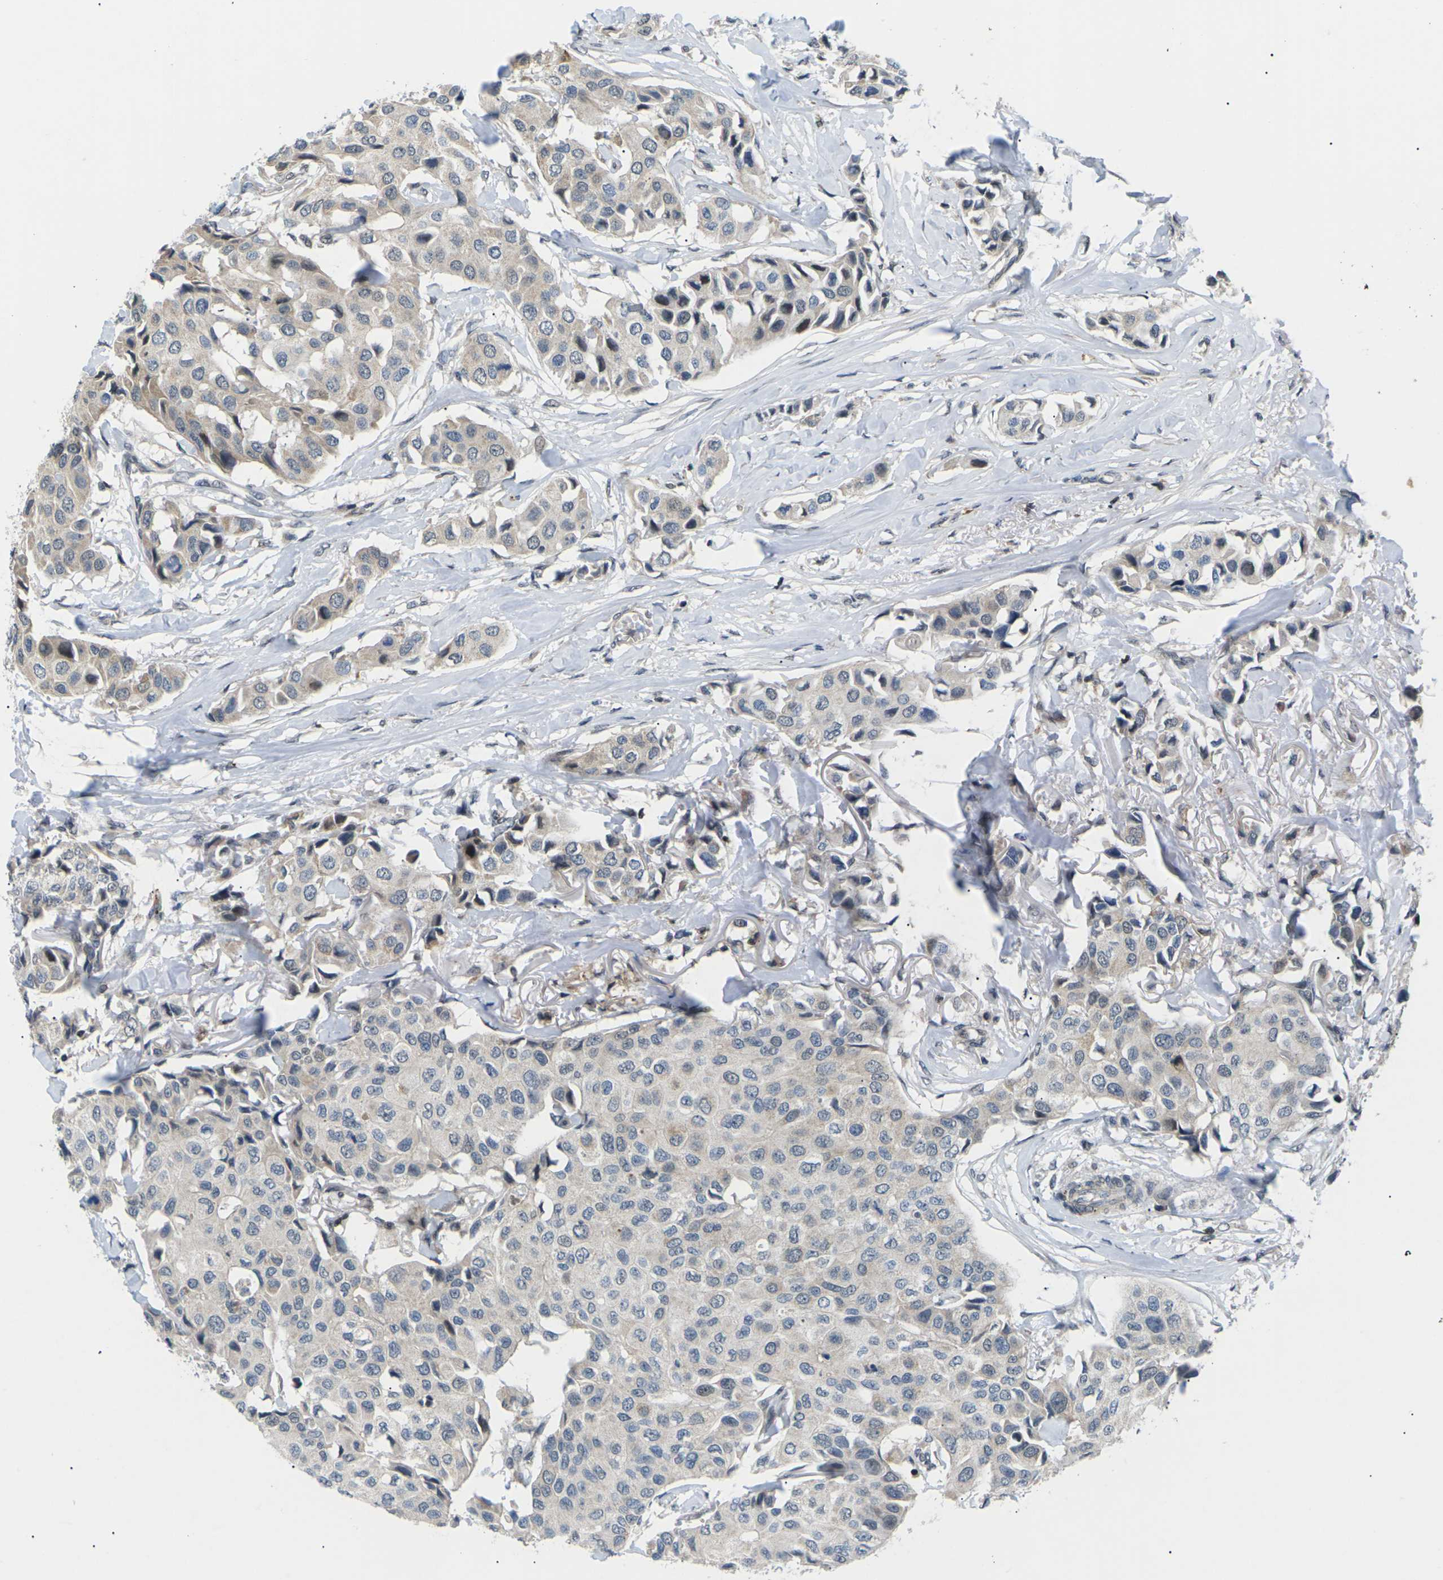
{"staining": {"intensity": "negative", "quantity": "none", "location": "none"}, "tissue": "breast cancer", "cell_type": "Tumor cells", "image_type": "cancer", "snomed": [{"axis": "morphology", "description": "Duct carcinoma"}, {"axis": "topography", "description": "Breast"}], "caption": "The image demonstrates no staining of tumor cells in breast cancer. Nuclei are stained in blue.", "gene": "RPS6KA3", "patient": {"sex": "female", "age": 80}}